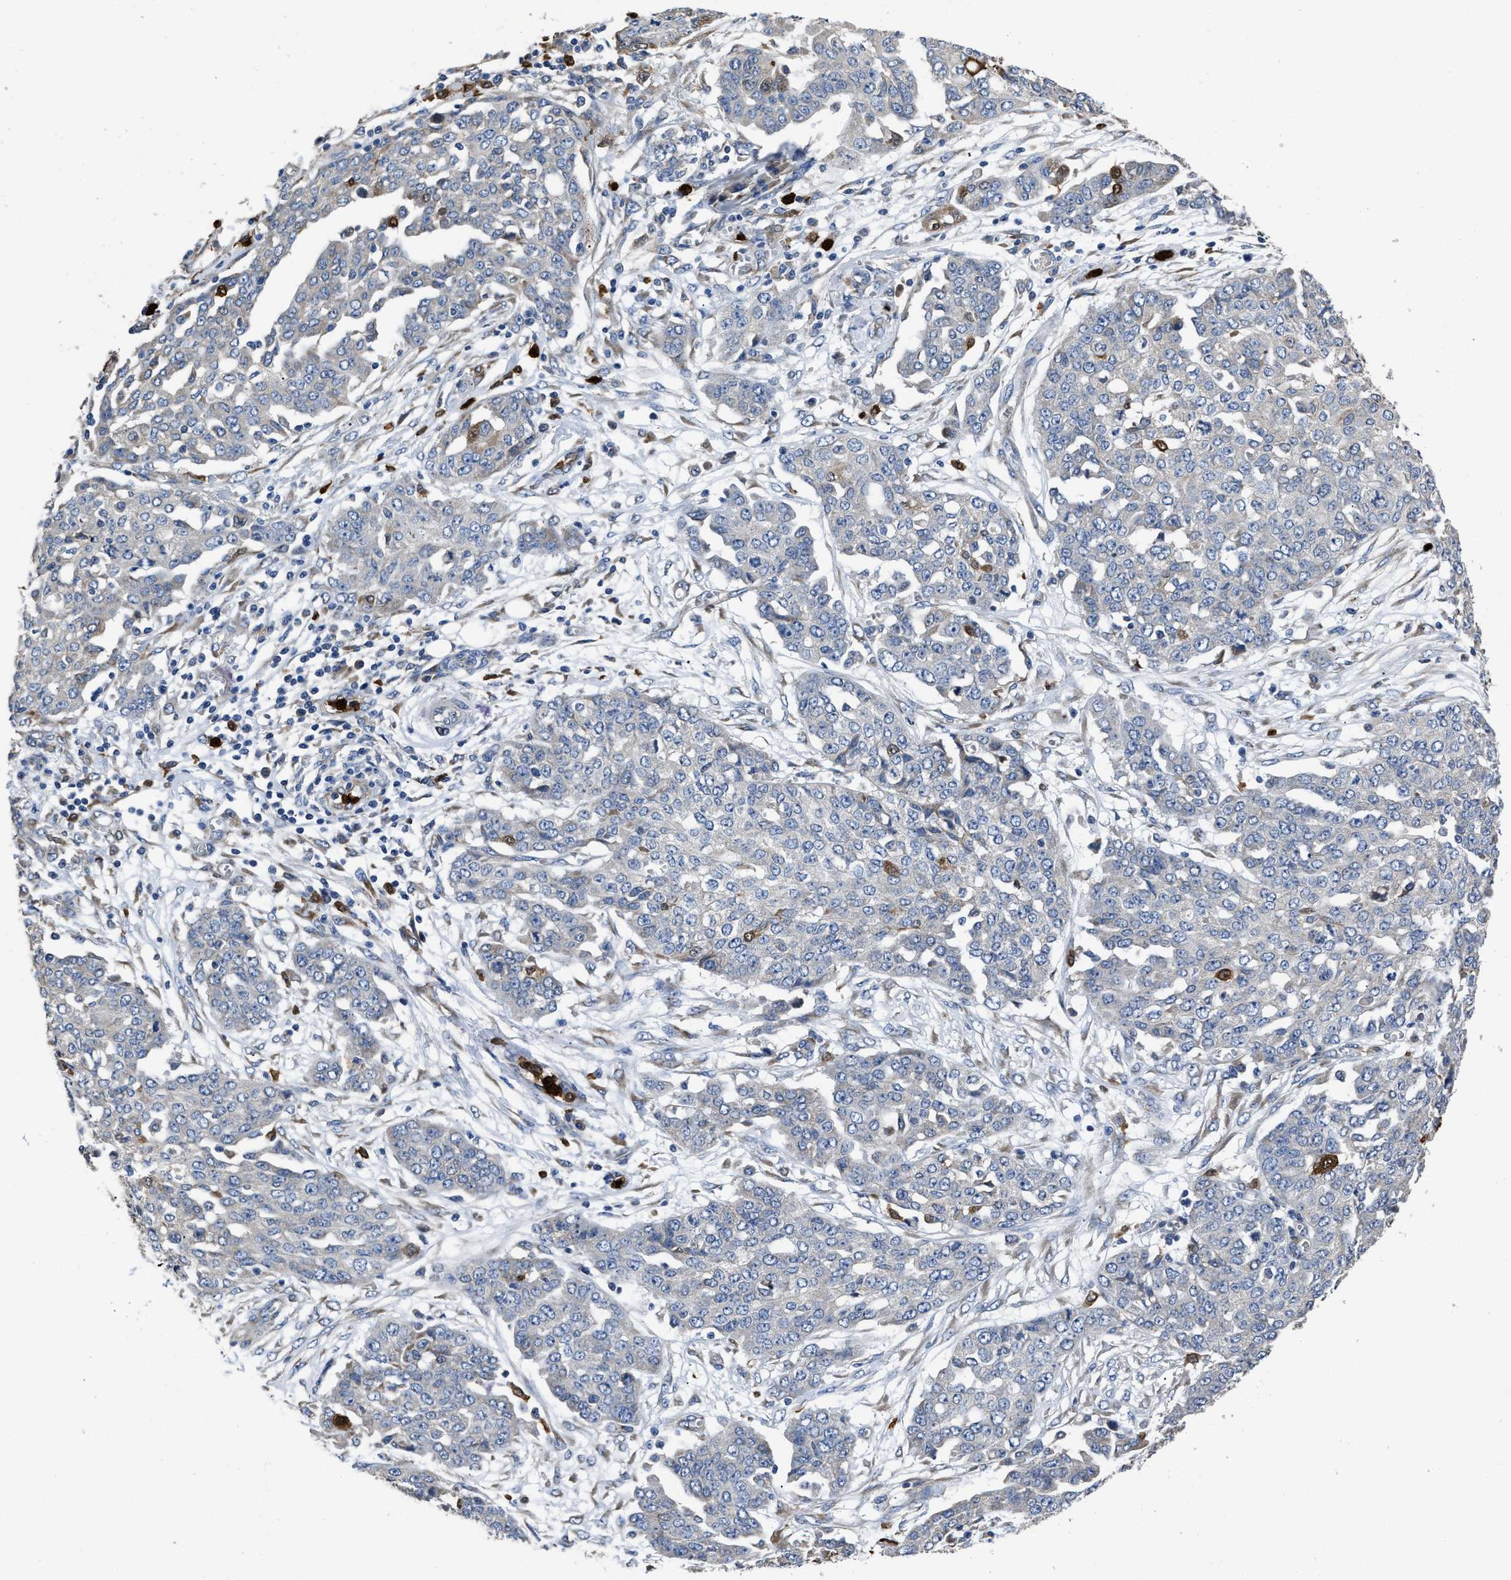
{"staining": {"intensity": "negative", "quantity": "none", "location": "none"}, "tissue": "ovarian cancer", "cell_type": "Tumor cells", "image_type": "cancer", "snomed": [{"axis": "morphology", "description": "Cystadenocarcinoma, serous, NOS"}, {"axis": "topography", "description": "Soft tissue"}, {"axis": "topography", "description": "Ovary"}], "caption": "This is an IHC image of human ovarian serous cystadenocarcinoma. There is no staining in tumor cells.", "gene": "ANGPT1", "patient": {"sex": "female", "age": 57}}